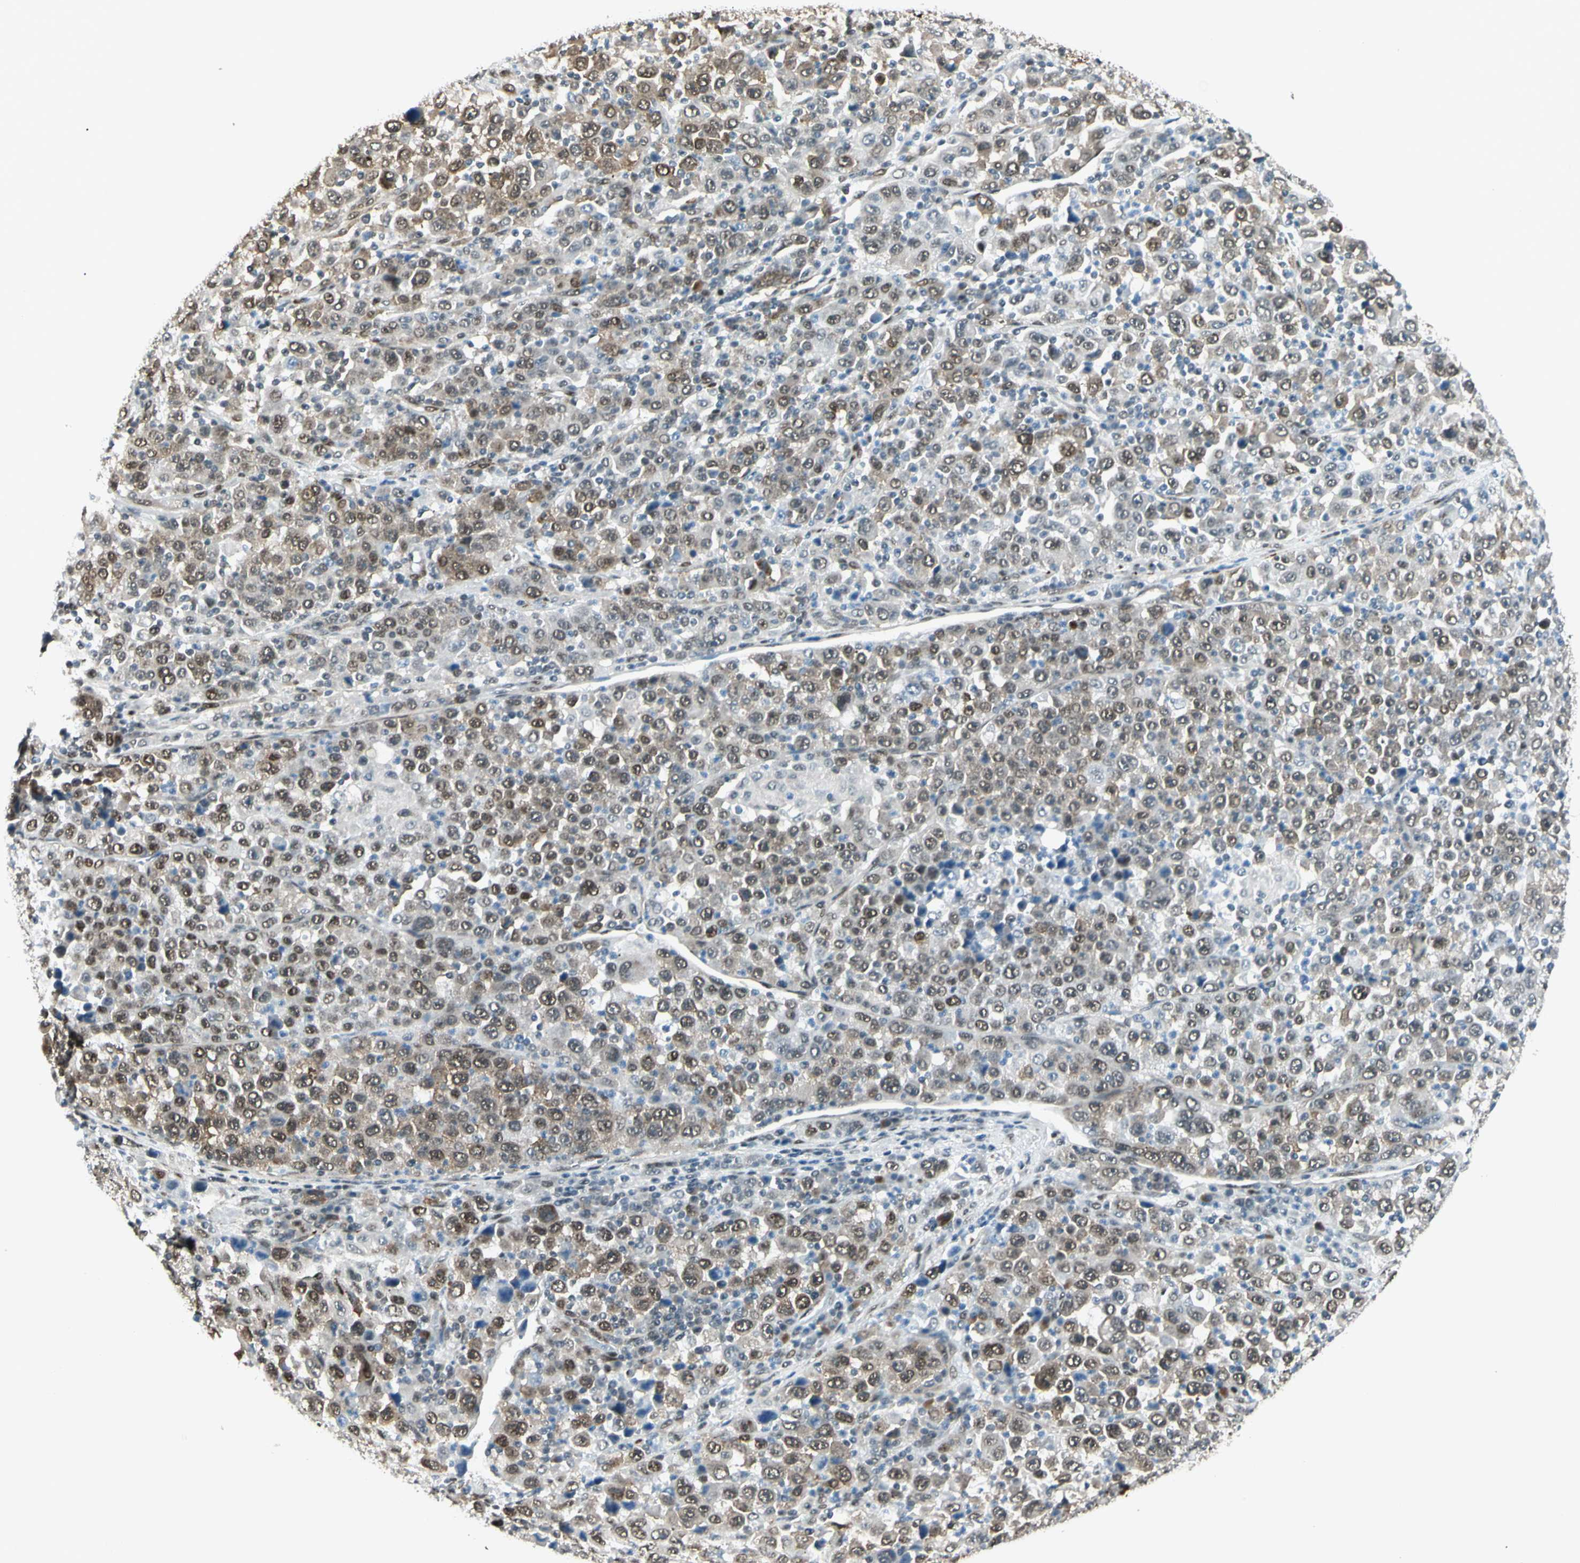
{"staining": {"intensity": "moderate", "quantity": ">75%", "location": "cytoplasmic/membranous,nuclear"}, "tissue": "stomach cancer", "cell_type": "Tumor cells", "image_type": "cancer", "snomed": [{"axis": "morphology", "description": "Normal tissue, NOS"}, {"axis": "morphology", "description": "Adenocarcinoma, NOS"}, {"axis": "topography", "description": "Stomach, upper"}, {"axis": "topography", "description": "Stomach"}], "caption": "Tumor cells display medium levels of moderate cytoplasmic/membranous and nuclear expression in about >75% of cells in stomach adenocarcinoma.", "gene": "FUS", "patient": {"sex": "male", "age": 59}}